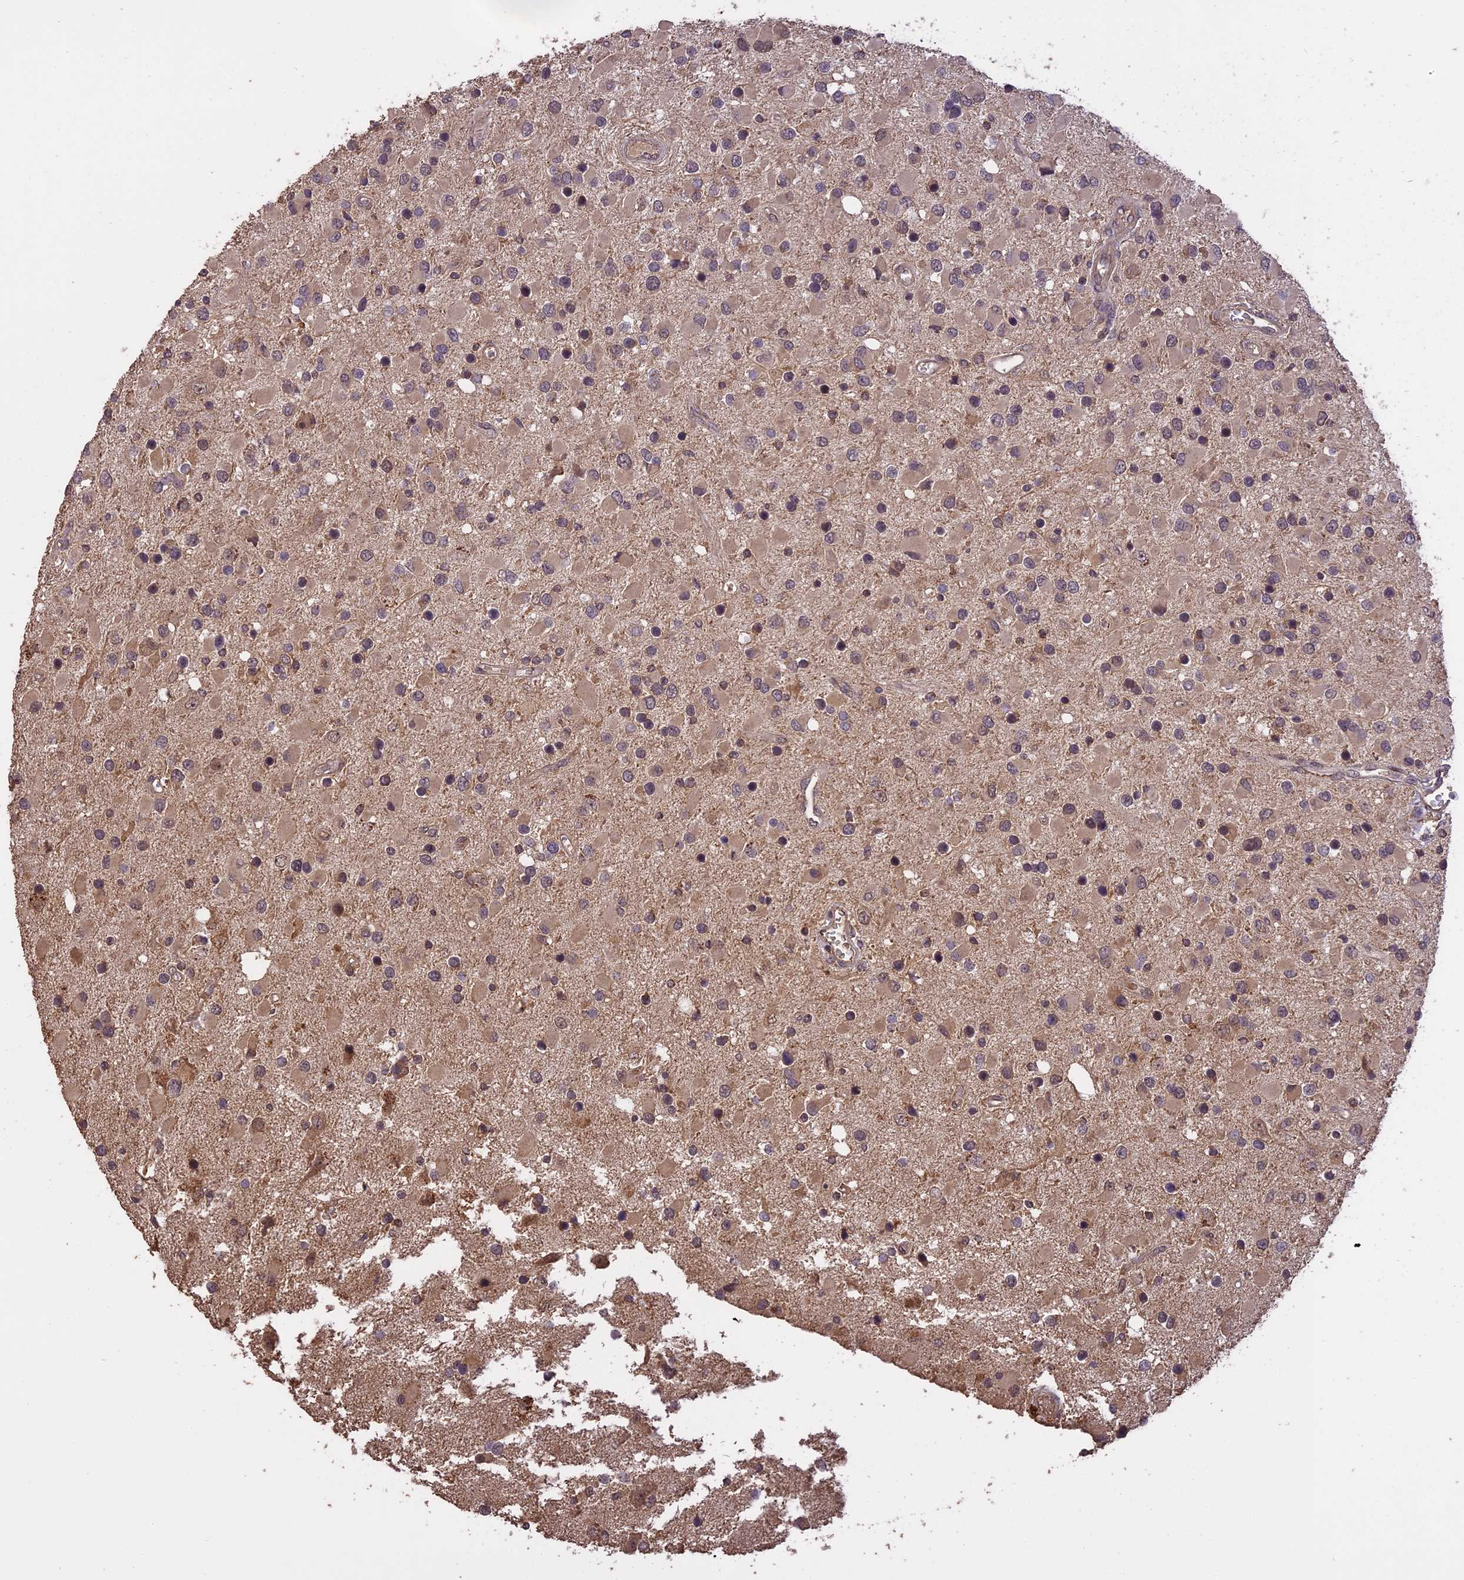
{"staining": {"intensity": "weak", "quantity": "25%-75%", "location": "cytoplasmic/membranous,nuclear"}, "tissue": "glioma", "cell_type": "Tumor cells", "image_type": "cancer", "snomed": [{"axis": "morphology", "description": "Glioma, malignant, High grade"}, {"axis": "topography", "description": "Brain"}], "caption": "Tumor cells exhibit weak cytoplasmic/membranous and nuclear staining in about 25%-75% of cells in glioma. (Brightfield microscopy of DAB IHC at high magnification).", "gene": "TIGD7", "patient": {"sex": "male", "age": 53}}